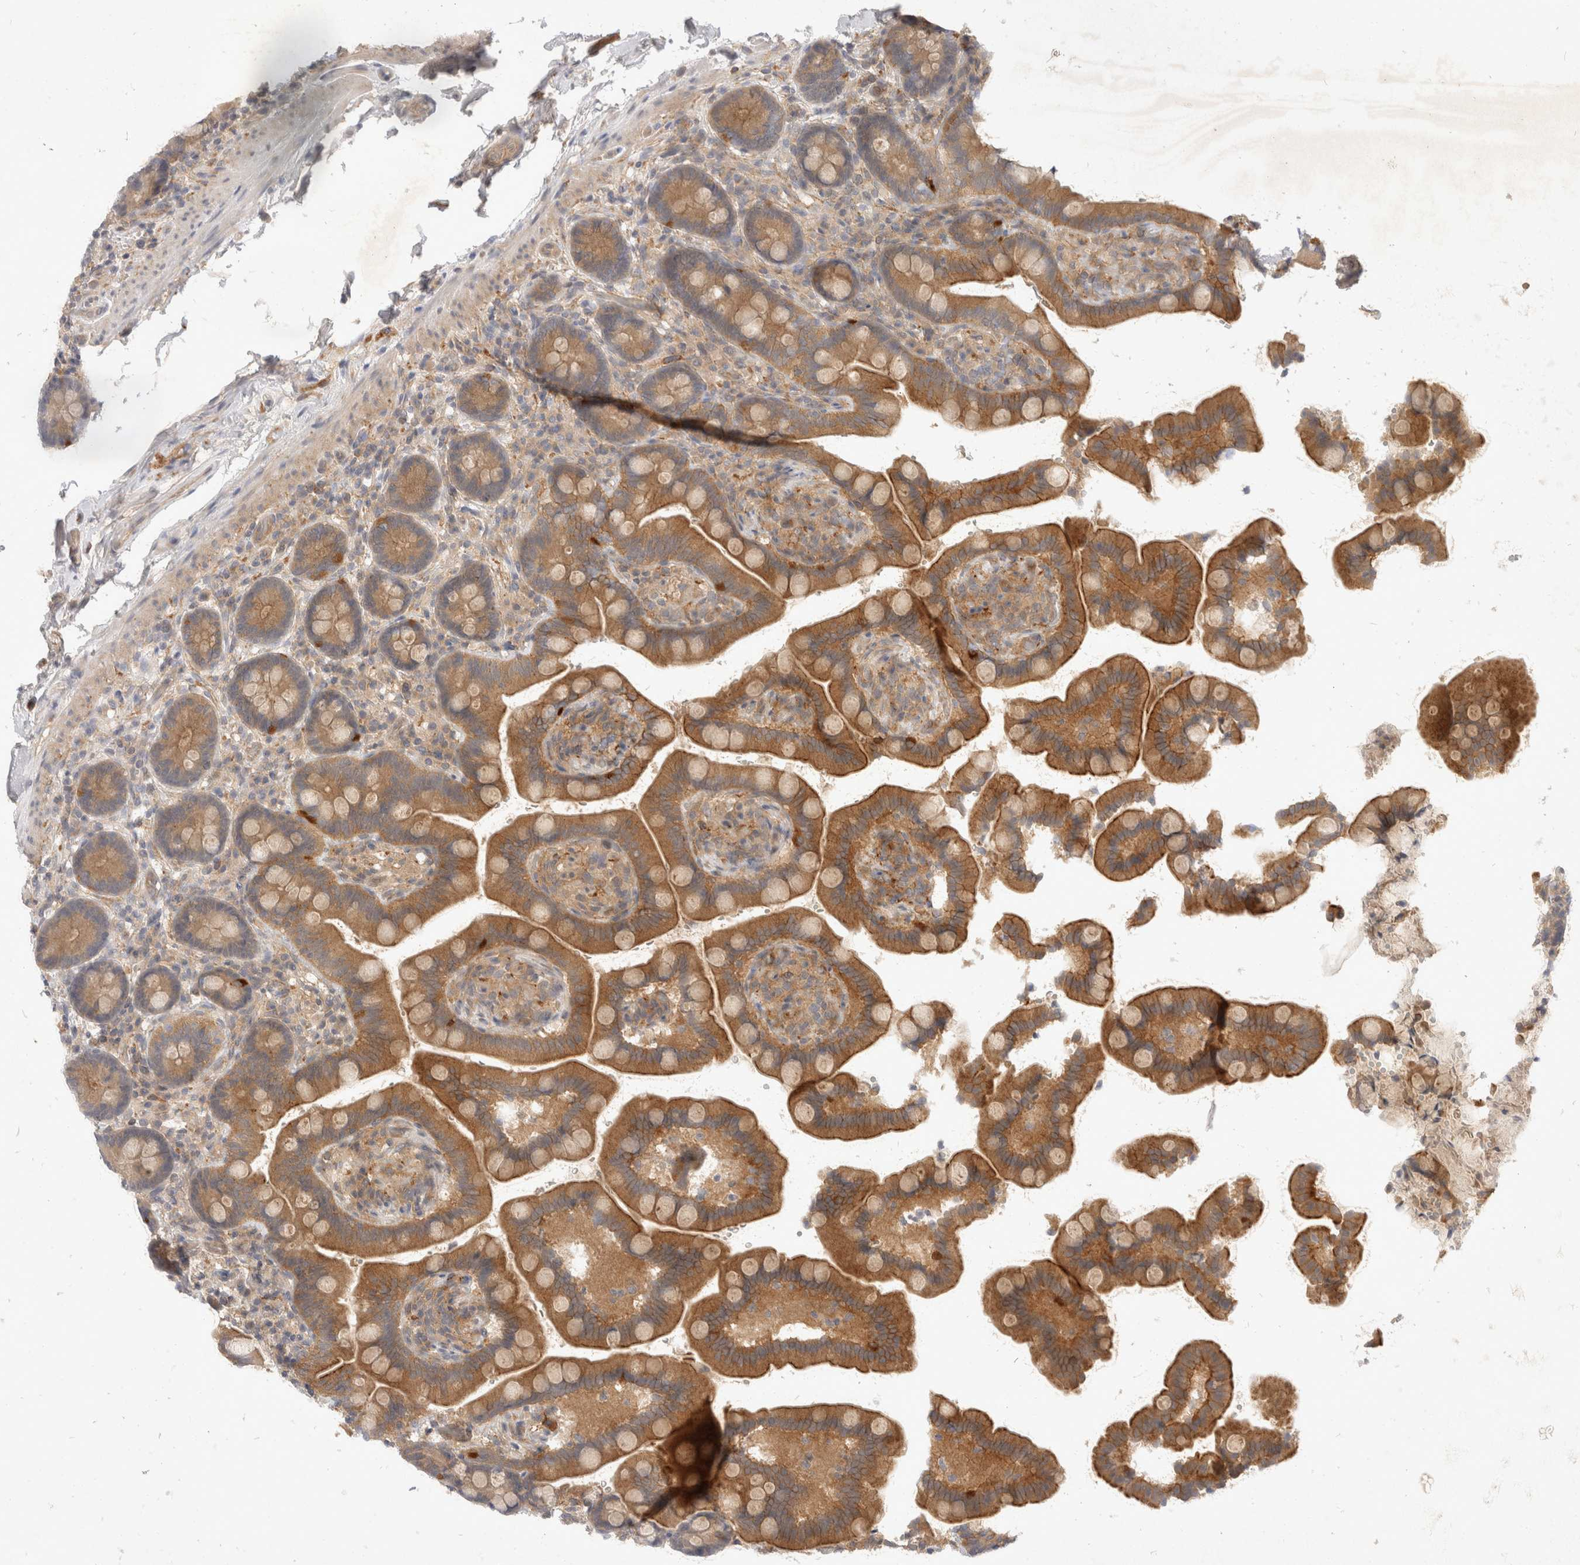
{"staining": {"intensity": "negative", "quantity": "none", "location": "none"}, "tissue": "colon", "cell_type": "Endothelial cells", "image_type": "normal", "snomed": [{"axis": "morphology", "description": "Normal tissue, NOS"}, {"axis": "topography", "description": "Smooth muscle"}, {"axis": "topography", "description": "Colon"}], "caption": "The immunohistochemistry photomicrograph has no significant expression in endothelial cells of colon. (IHC, brightfield microscopy, high magnification).", "gene": "TOM1L2", "patient": {"sex": "male", "age": 73}}